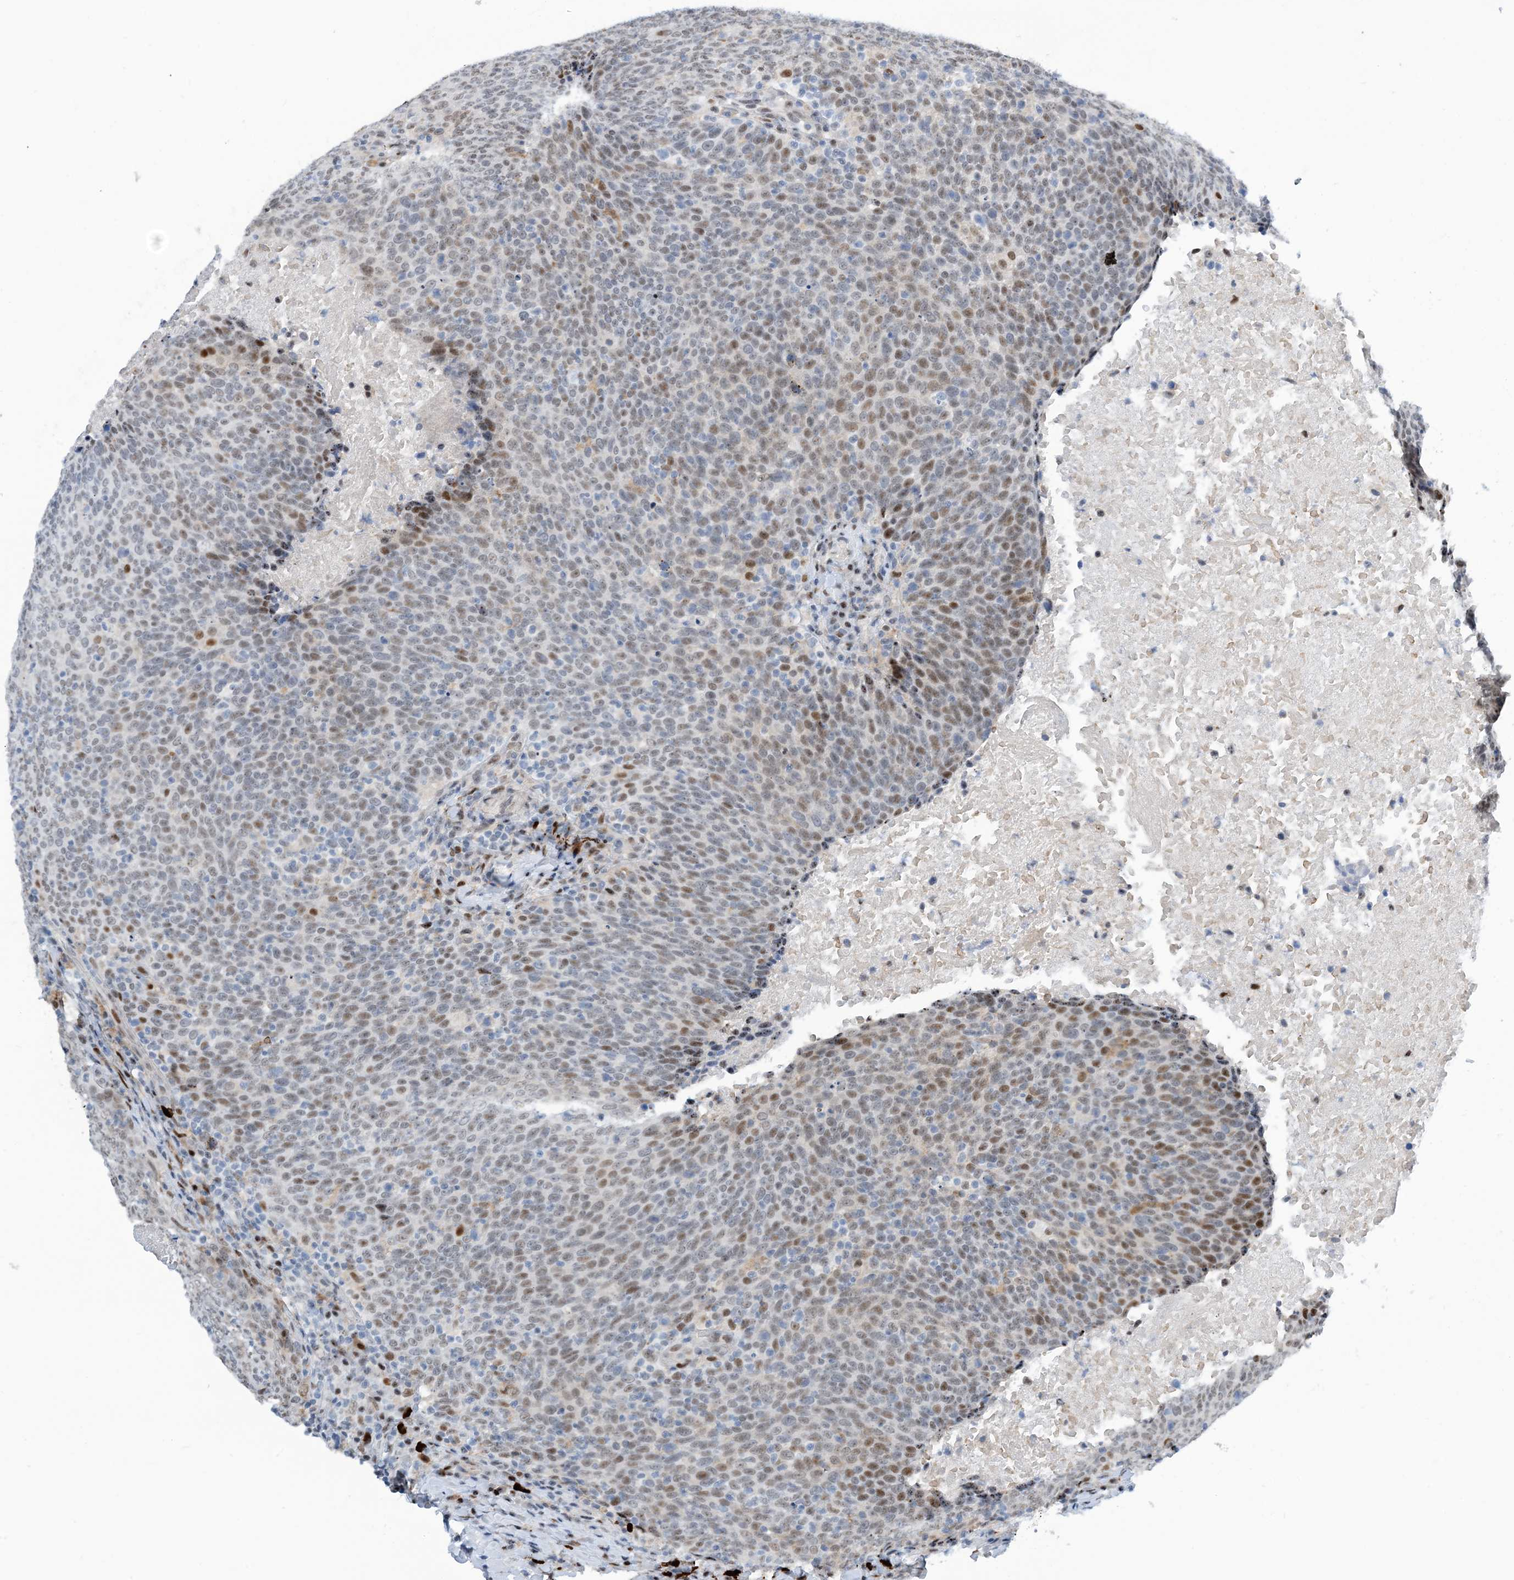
{"staining": {"intensity": "moderate", "quantity": "<25%", "location": "nuclear"}, "tissue": "head and neck cancer", "cell_type": "Tumor cells", "image_type": "cancer", "snomed": [{"axis": "morphology", "description": "Squamous cell carcinoma, NOS"}, {"axis": "morphology", "description": "Squamous cell carcinoma, metastatic, NOS"}, {"axis": "topography", "description": "Lymph node"}, {"axis": "topography", "description": "Head-Neck"}], "caption": "There is low levels of moderate nuclear staining in tumor cells of head and neck squamous cell carcinoma, as demonstrated by immunohistochemical staining (brown color).", "gene": "HEMK1", "patient": {"sex": "male", "age": 62}}